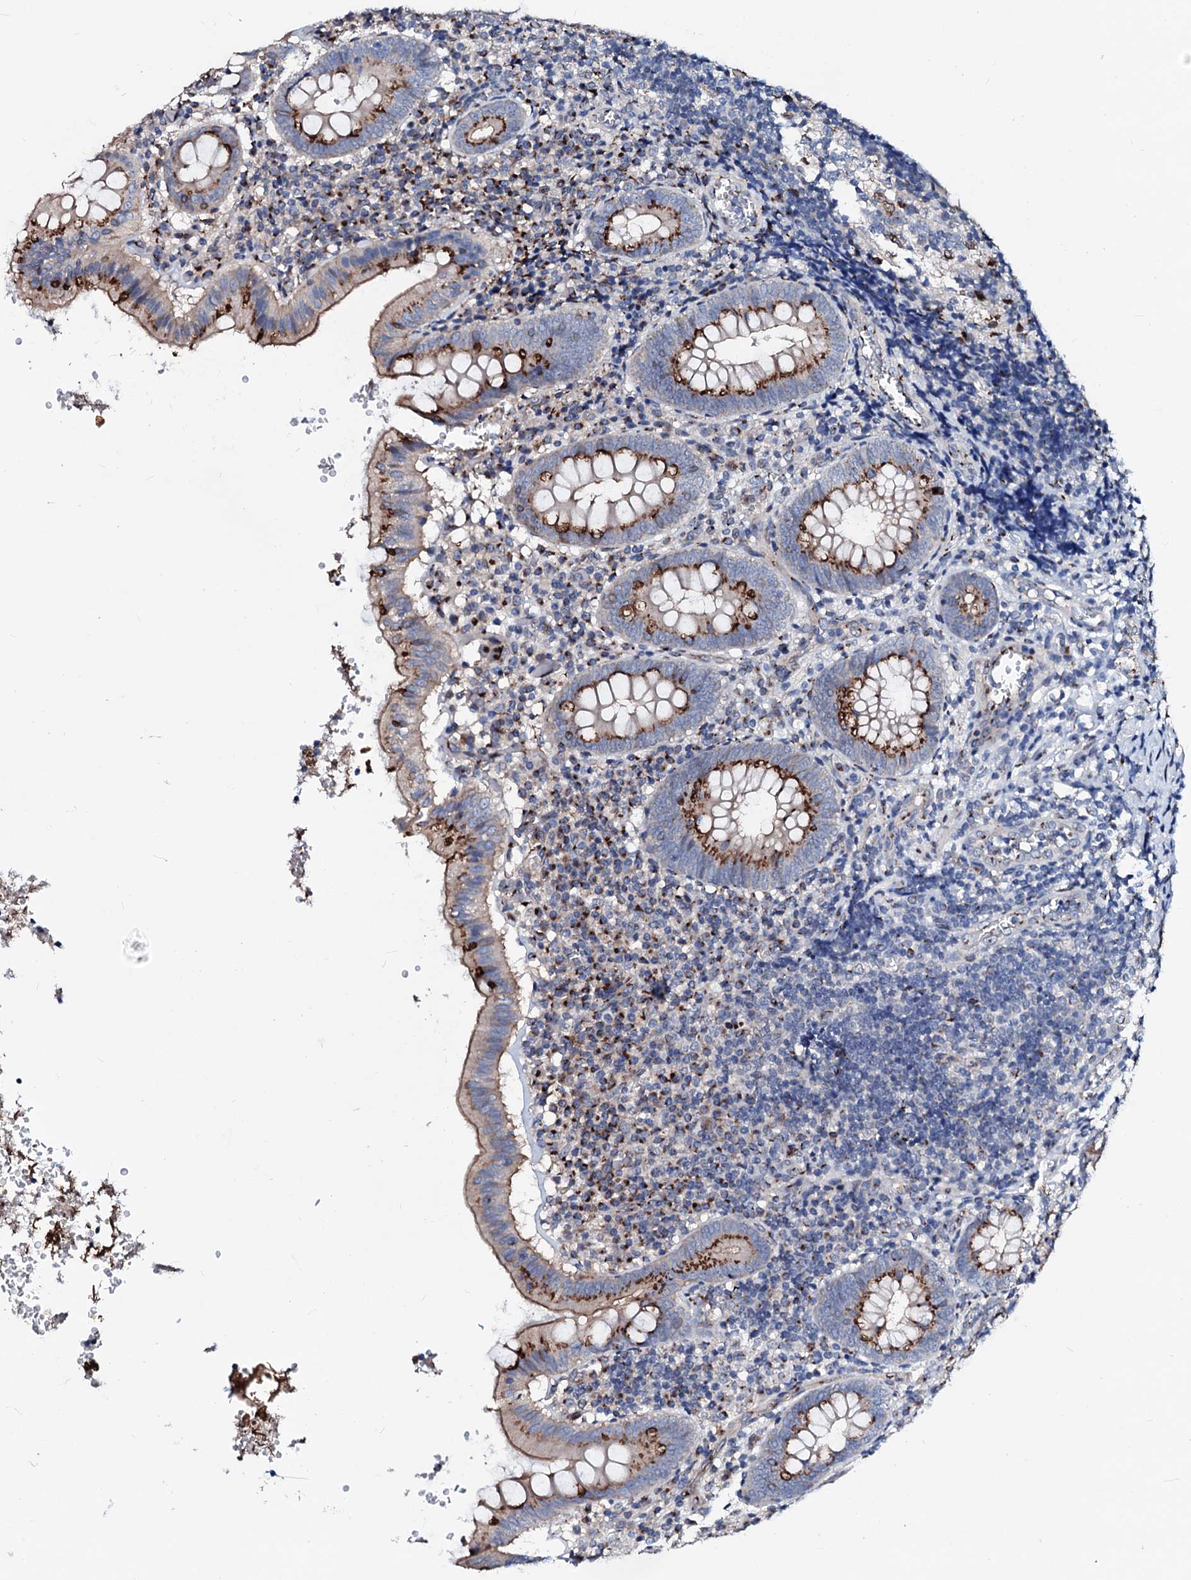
{"staining": {"intensity": "strong", "quantity": "25%-75%", "location": "cytoplasmic/membranous"}, "tissue": "appendix", "cell_type": "Glandular cells", "image_type": "normal", "snomed": [{"axis": "morphology", "description": "Normal tissue, NOS"}, {"axis": "topography", "description": "Appendix"}], "caption": "Immunohistochemical staining of unremarkable appendix exhibits high levels of strong cytoplasmic/membranous staining in about 25%-75% of glandular cells. Nuclei are stained in blue.", "gene": "TMCO3", "patient": {"sex": "male", "age": 8}}